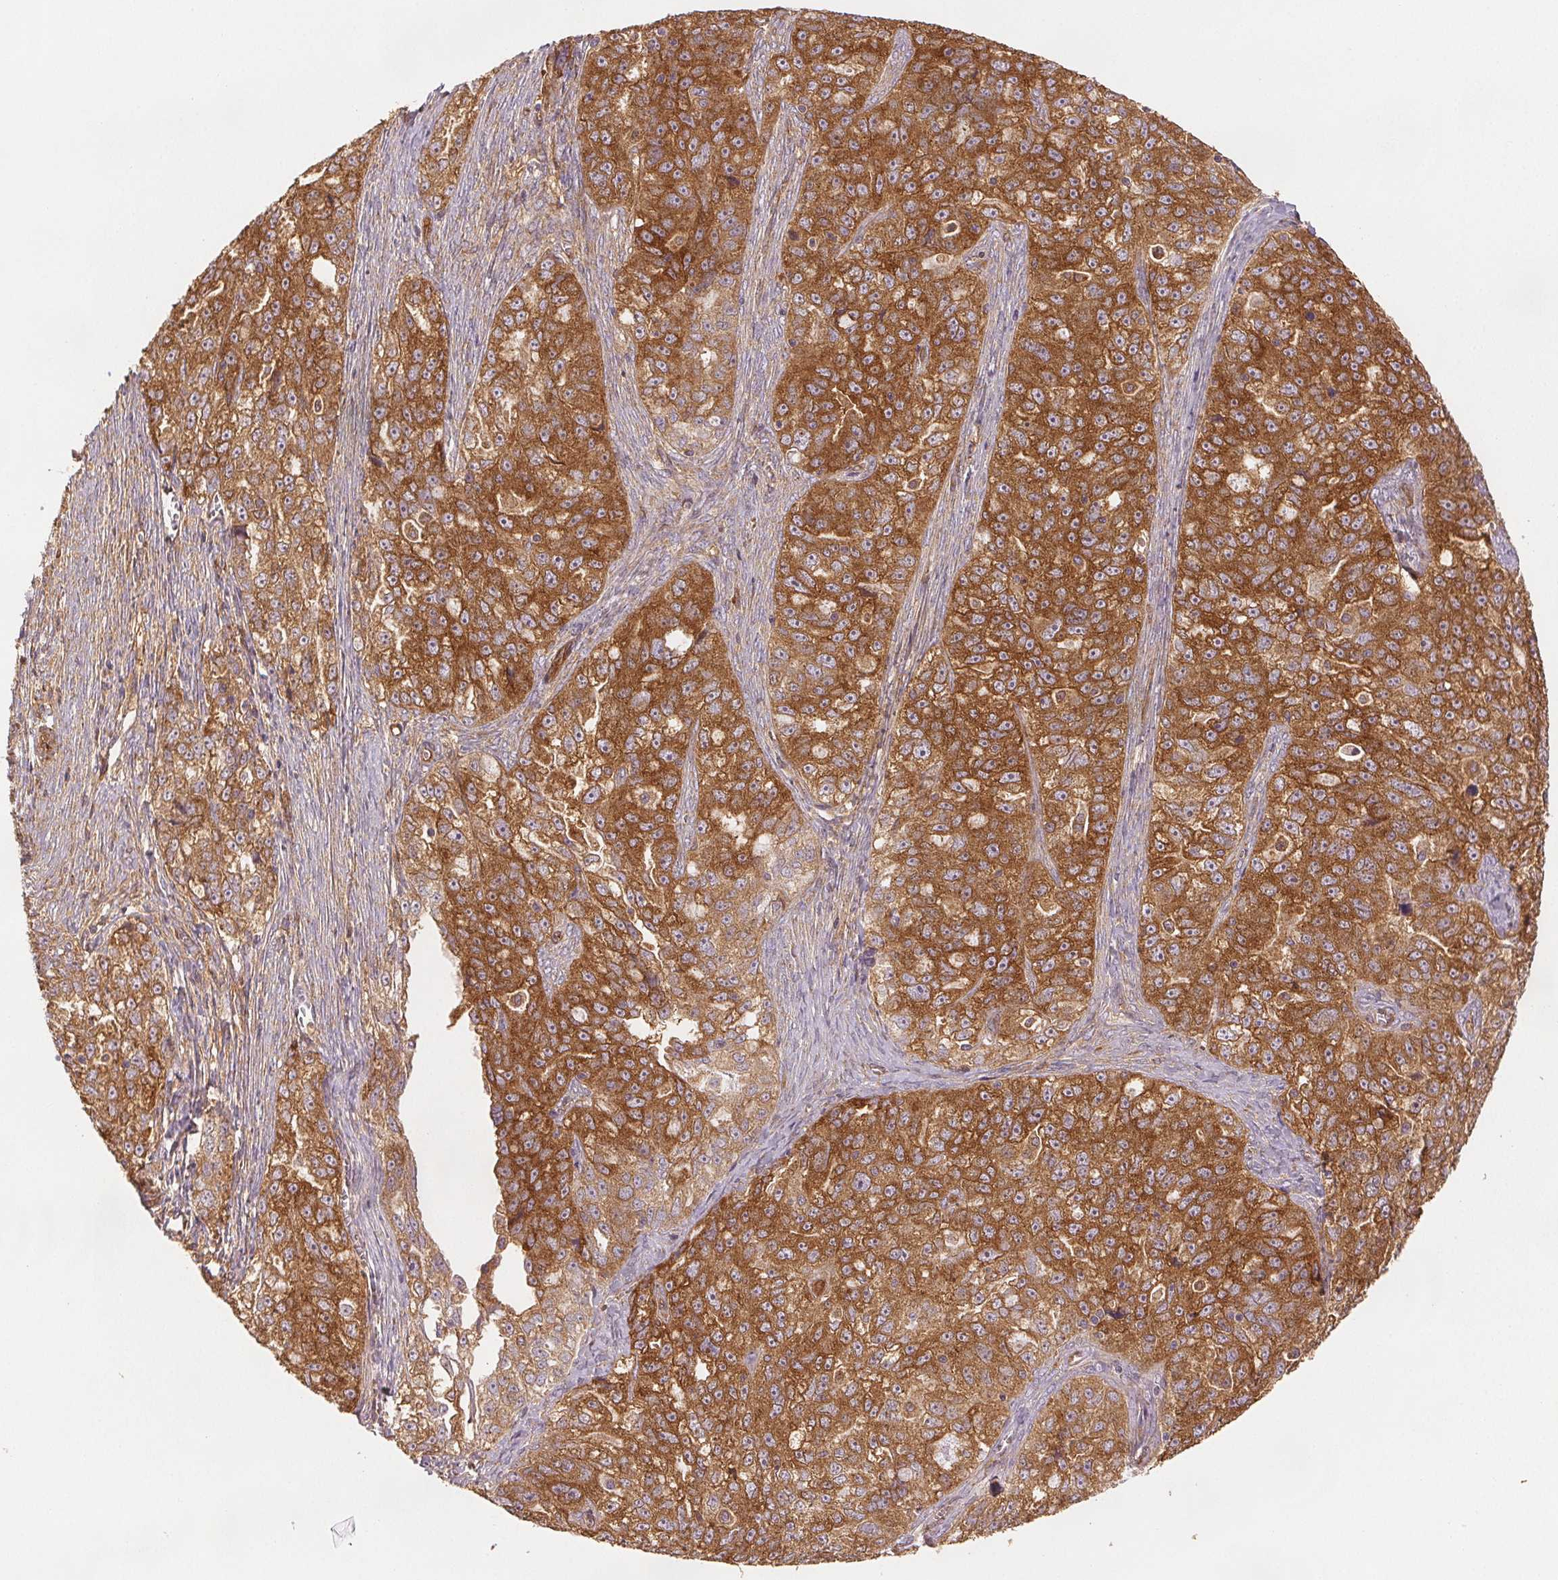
{"staining": {"intensity": "strong", "quantity": ">75%", "location": "cytoplasmic/membranous"}, "tissue": "ovarian cancer", "cell_type": "Tumor cells", "image_type": "cancer", "snomed": [{"axis": "morphology", "description": "Cystadenocarcinoma, serous, NOS"}, {"axis": "topography", "description": "Ovary"}], "caption": "A micrograph showing strong cytoplasmic/membranous expression in about >75% of tumor cells in ovarian serous cystadenocarcinoma, as visualized by brown immunohistochemical staining.", "gene": "DIAPH2", "patient": {"sex": "female", "age": 51}}